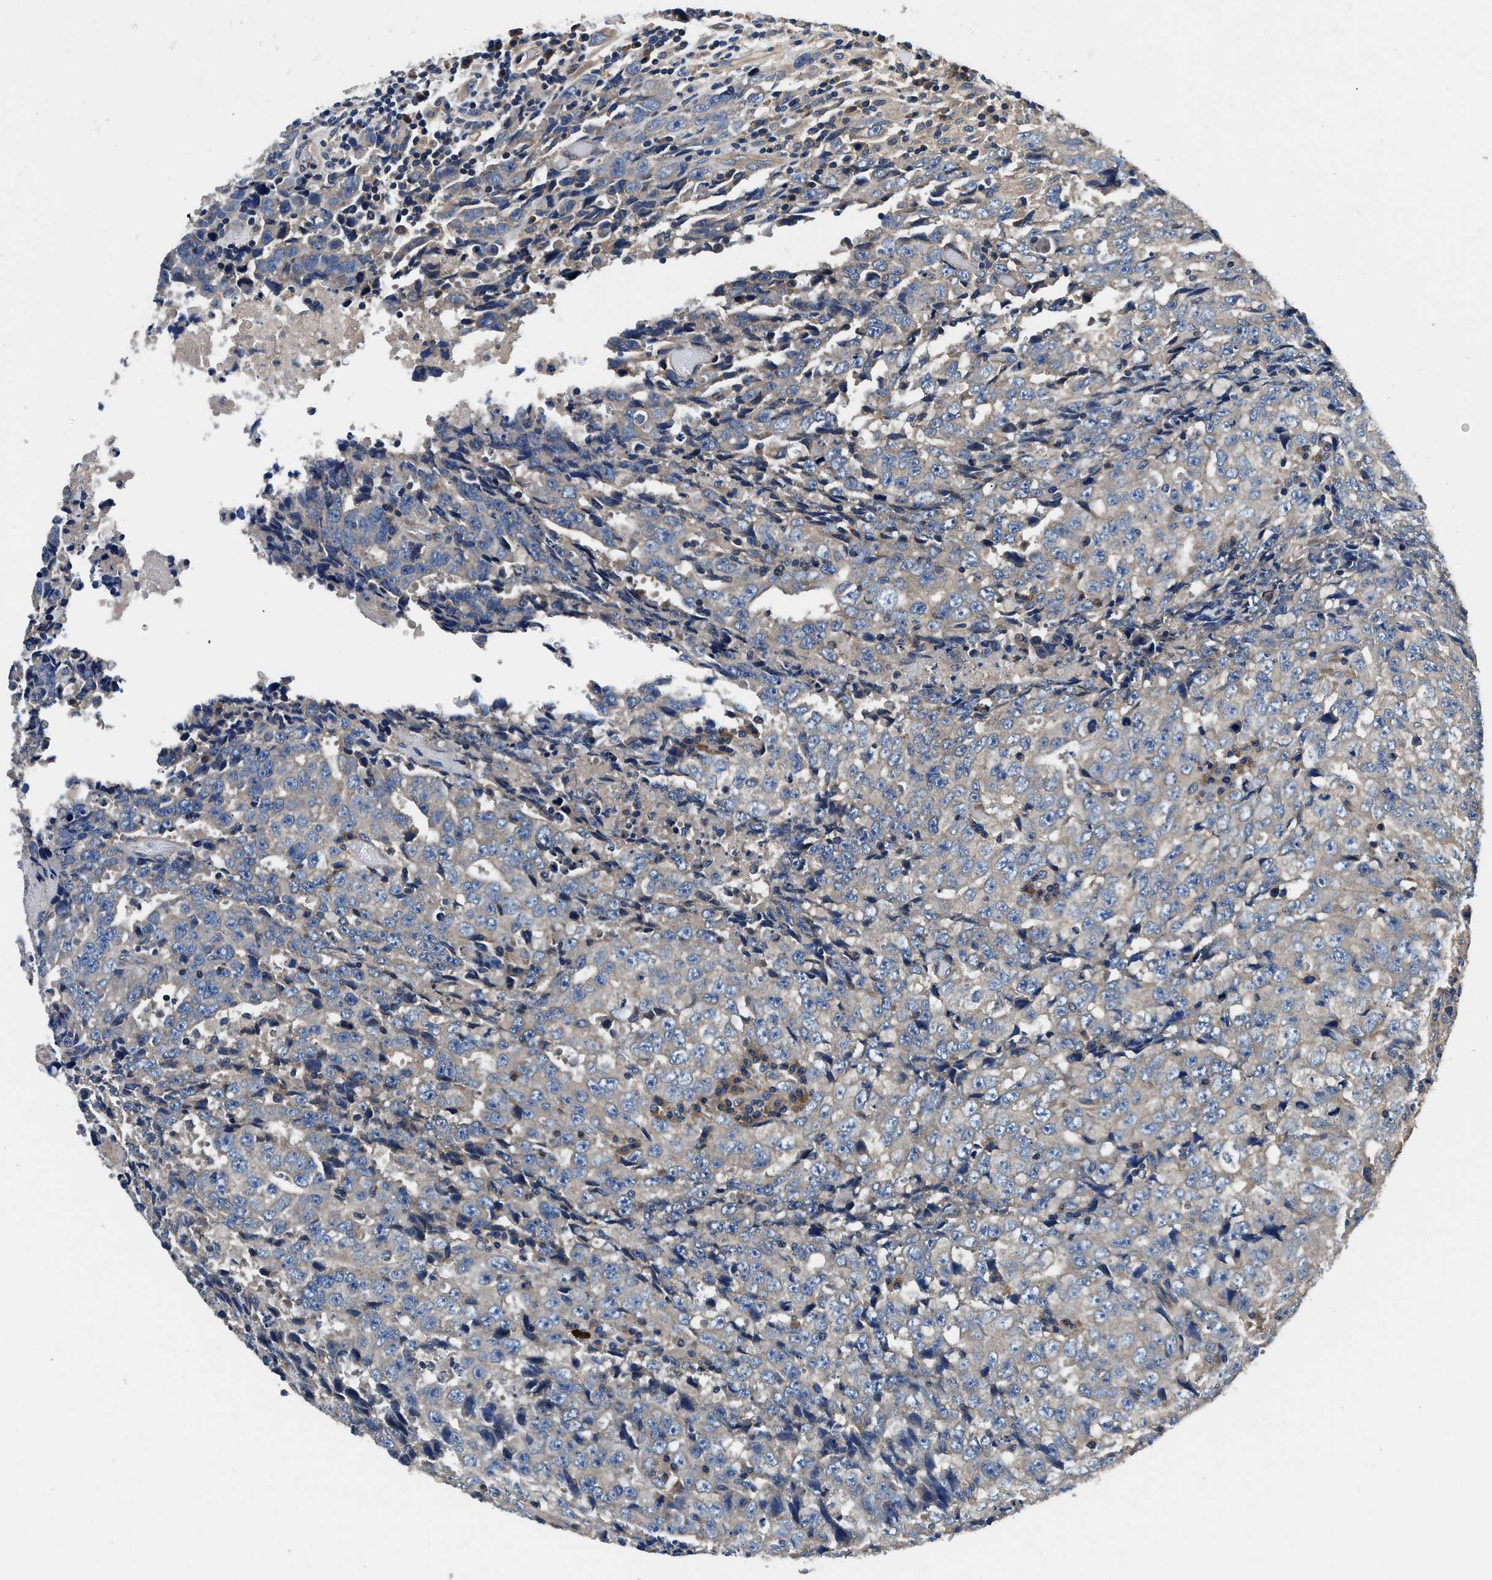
{"staining": {"intensity": "weak", "quantity": "<25%", "location": "cytoplasmic/membranous"}, "tissue": "testis cancer", "cell_type": "Tumor cells", "image_type": "cancer", "snomed": [{"axis": "morphology", "description": "Necrosis, NOS"}, {"axis": "morphology", "description": "Carcinoma, Embryonal, NOS"}, {"axis": "topography", "description": "Testis"}], "caption": "Immunohistochemistry histopathology image of neoplastic tissue: human testis cancer (embryonal carcinoma) stained with DAB reveals no significant protein expression in tumor cells.", "gene": "DHRS7B", "patient": {"sex": "male", "age": 19}}